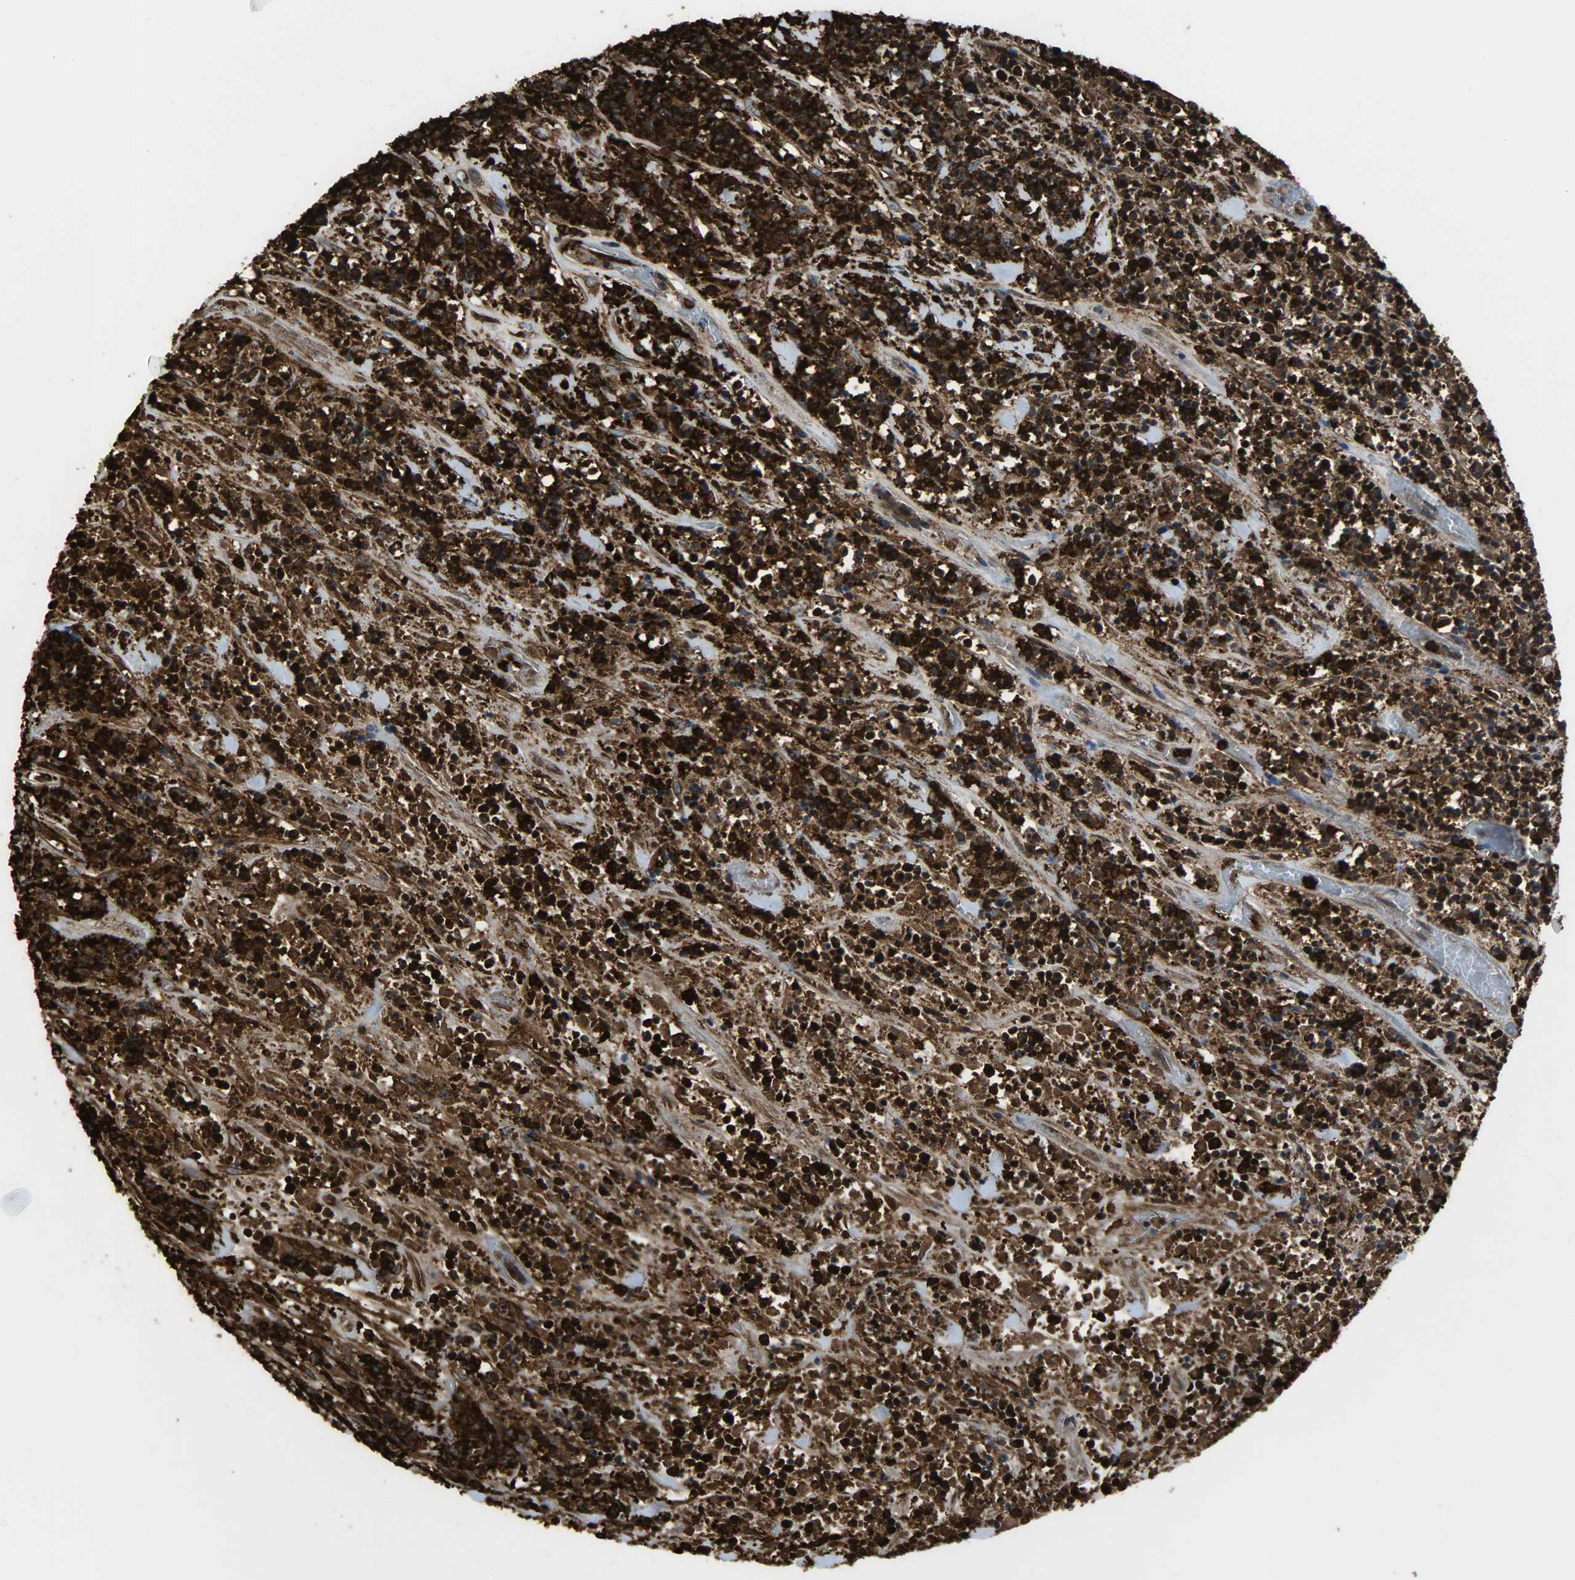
{"staining": {"intensity": "strong", "quantity": ">75%", "location": "cytoplasmic/membranous,nuclear"}, "tissue": "lymphoma", "cell_type": "Tumor cells", "image_type": "cancer", "snomed": [{"axis": "morphology", "description": "Malignant lymphoma, non-Hodgkin's type, High grade"}, {"axis": "topography", "description": "Soft tissue"}], "caption": "Immunohistochemical staining of lymphoma demonstrates high levels of strong cytoplasmic/membranous and nuclear protein expression in about >75% of tumor cells.", "gene": "VASP", "patient": {"sex": "male", "age": 18}}